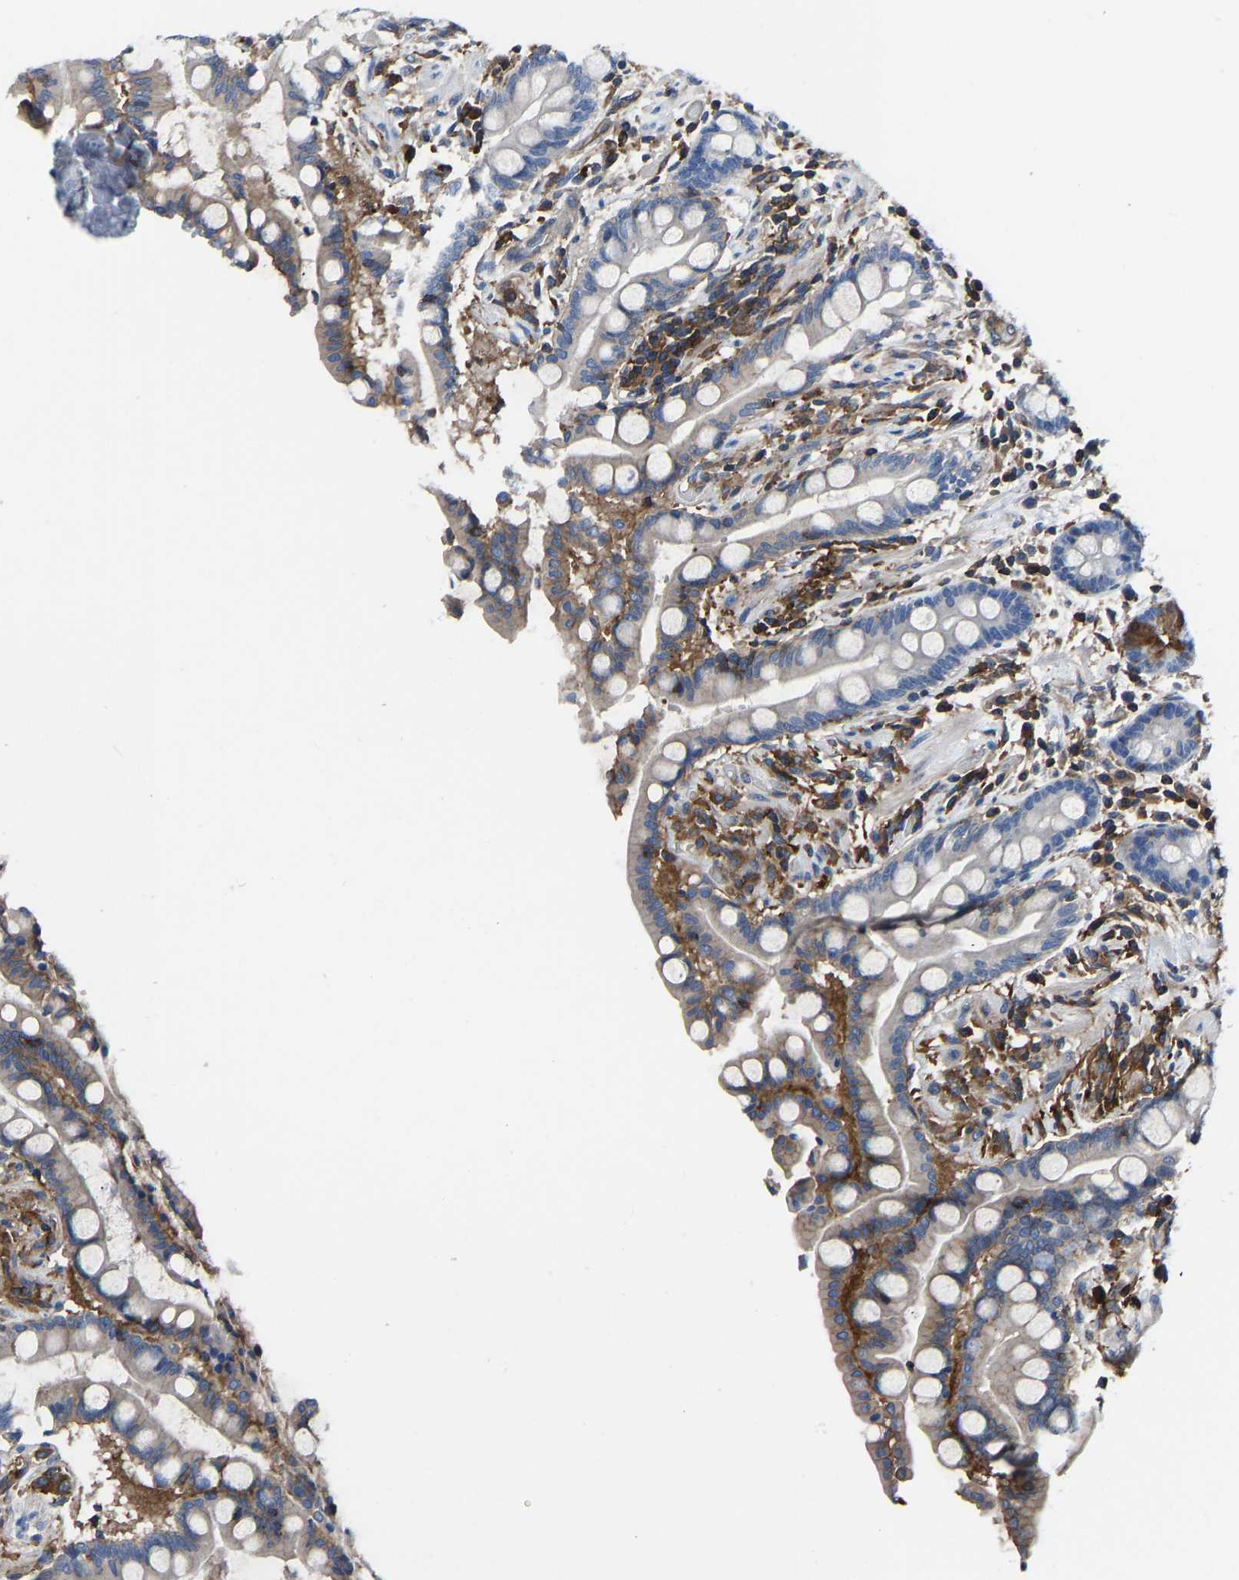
{"staining": {"intensity": "moderate", "quantity": ">75%", "location": "cytoplasmic/membranous"}, "tissue": "colon", "cell_type": "Endothelial cells", "image_type": "normal", "snomed": [{"axis": "morphology", "description": "Normal tissue, NOS"}, {"axis": "topography", "description": "Colon"}], "caption": "The histopathology image shows immunohistochemical staining of normal colon. There is moderate cytoplasmic/membranous positivity is appreciated in approximately >75% of endothelial cells. Nuclei are stained in blue.", "gene": "PRKAR1A", "patient": {"sex": "male", "age": 73}}